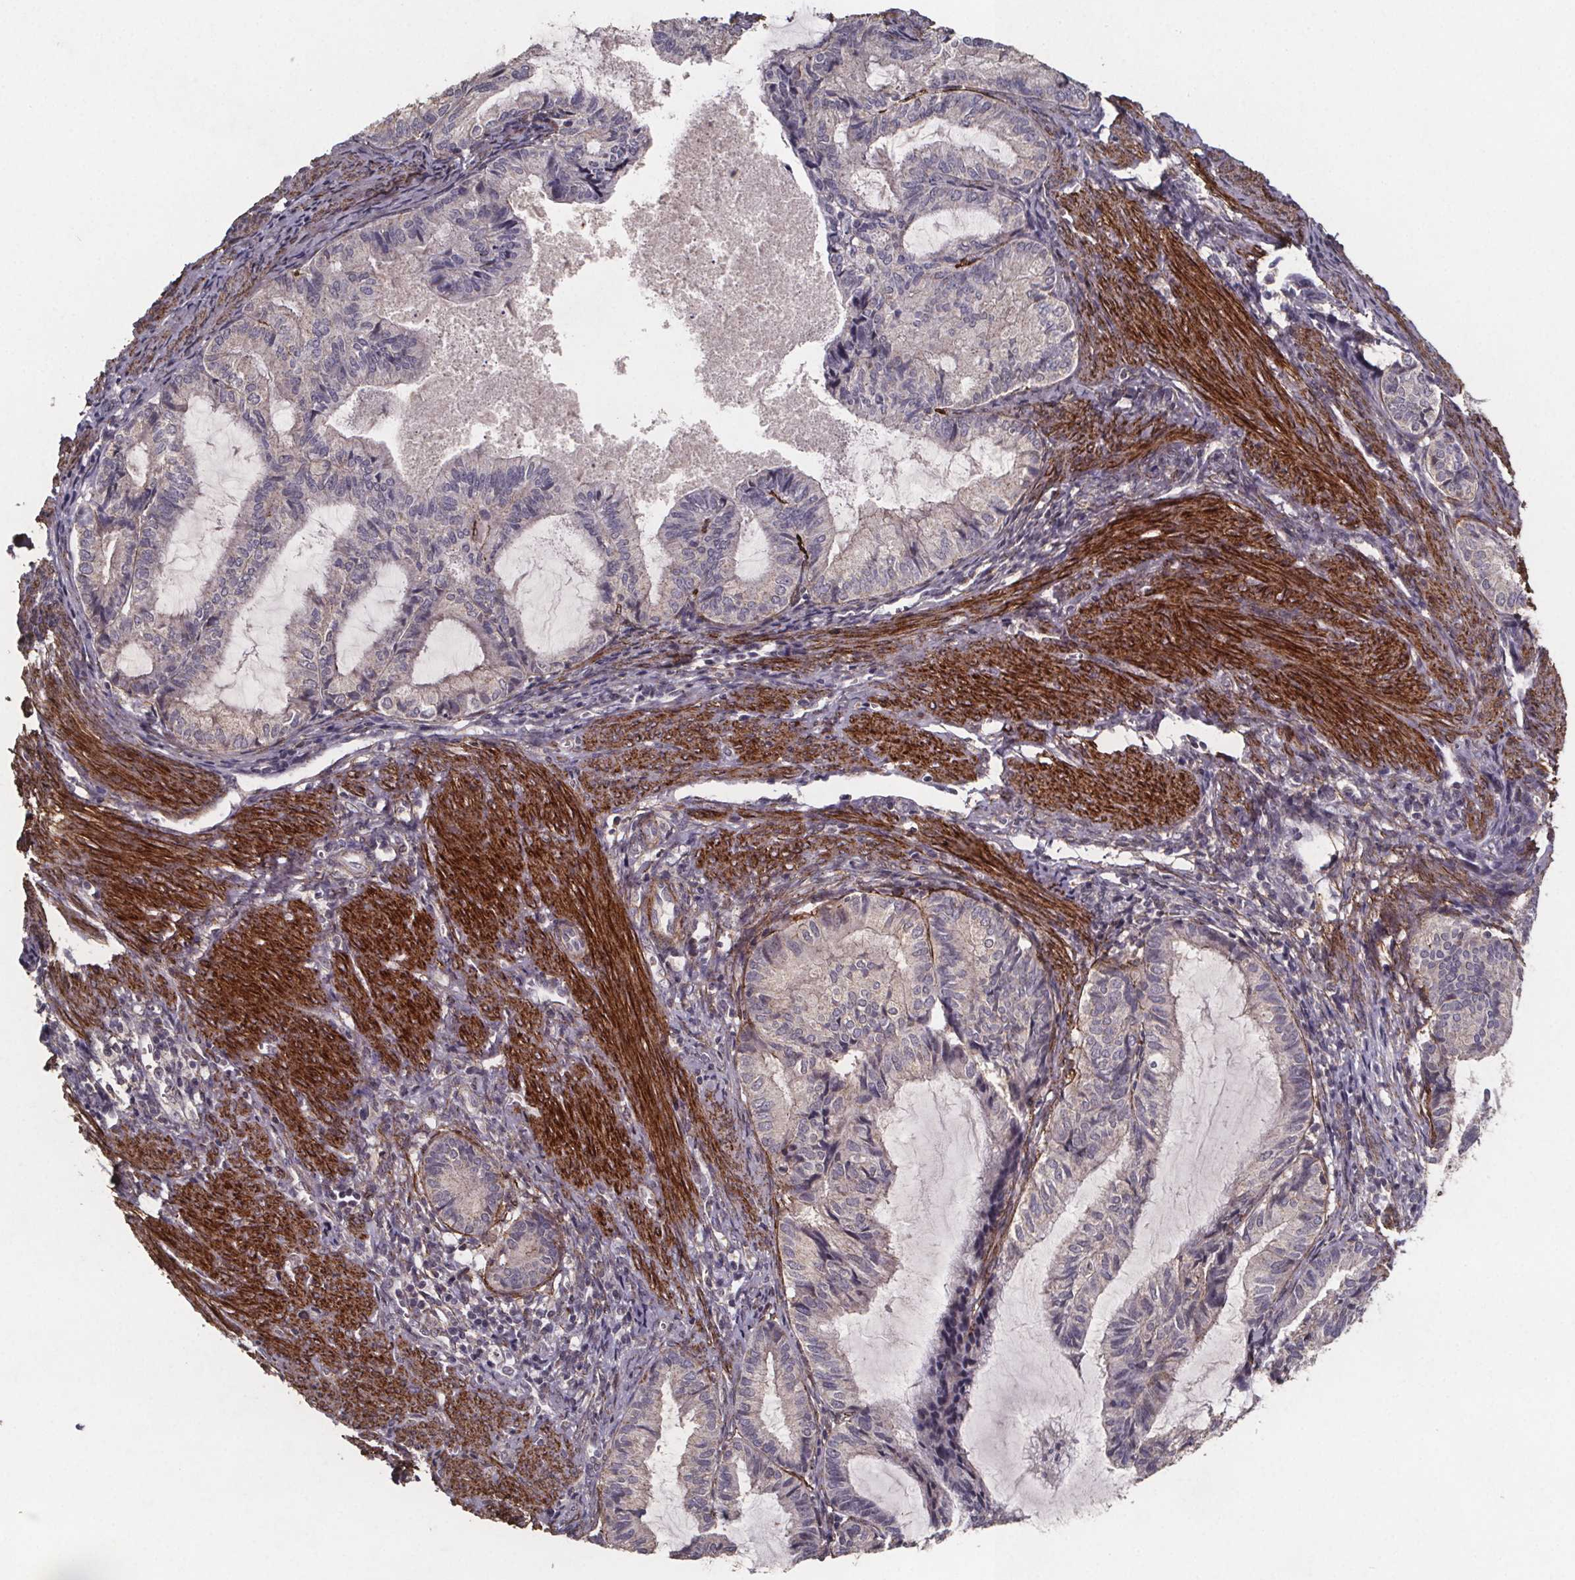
{"staining": {"intensity": "negative", "quantity": "none", "location": "none"}, "tissue": "endometrial cancer", "cell_type": "Tumor cells", "image_type": "cancer", "snomed": [{"axis": "morphology", "description": "Adenocarcinoma, NOS"}, {"axis": "topography", "description": "Endometrium"}], "caption": "The micrograph displays no staining of tumor cells in endometrial adenocarcinoma.", "gene": "PALLD", "patient": {"sex": "female", "age": 86}}